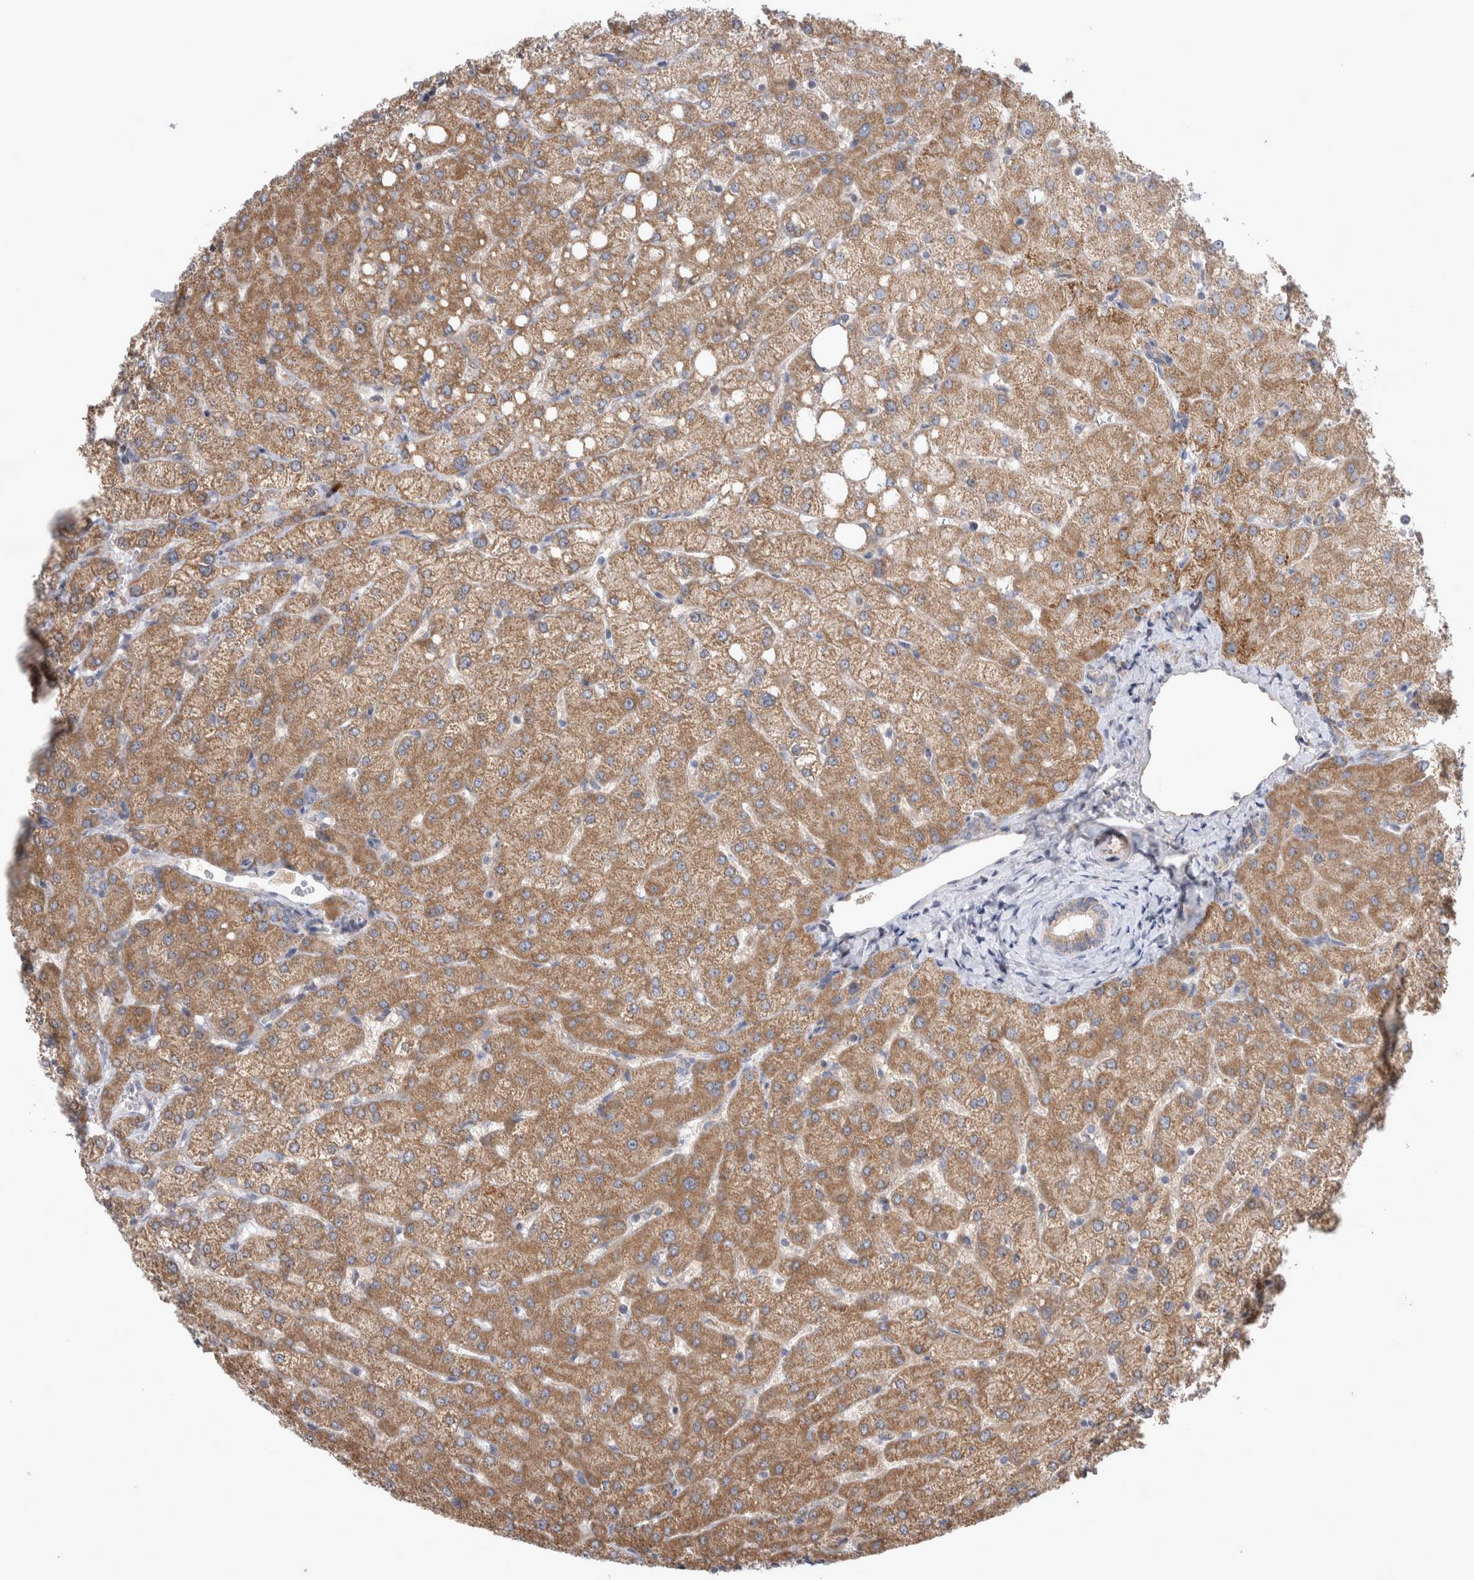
{"staining": {"intensity": "weak", "quantity": ">75%", "location": "cytoplasmic/membranous"}, "tissue": "liver", "cell_type": "Cholangiocytes", "image_type": "normal", "snomed": [{"axis": "morphology", "description": "Normal tissue, NOS"}, {"axis": "topography", "description": "Liver"}], "caption": "Immunohistochemical staining of benign human liver reveals >75% levels of weak cytoplasmic/membranous protein positivity in about >75% of cholangiocytes.", "gene": "SCO1", "patient": {"sex": "female", "age": 54}}